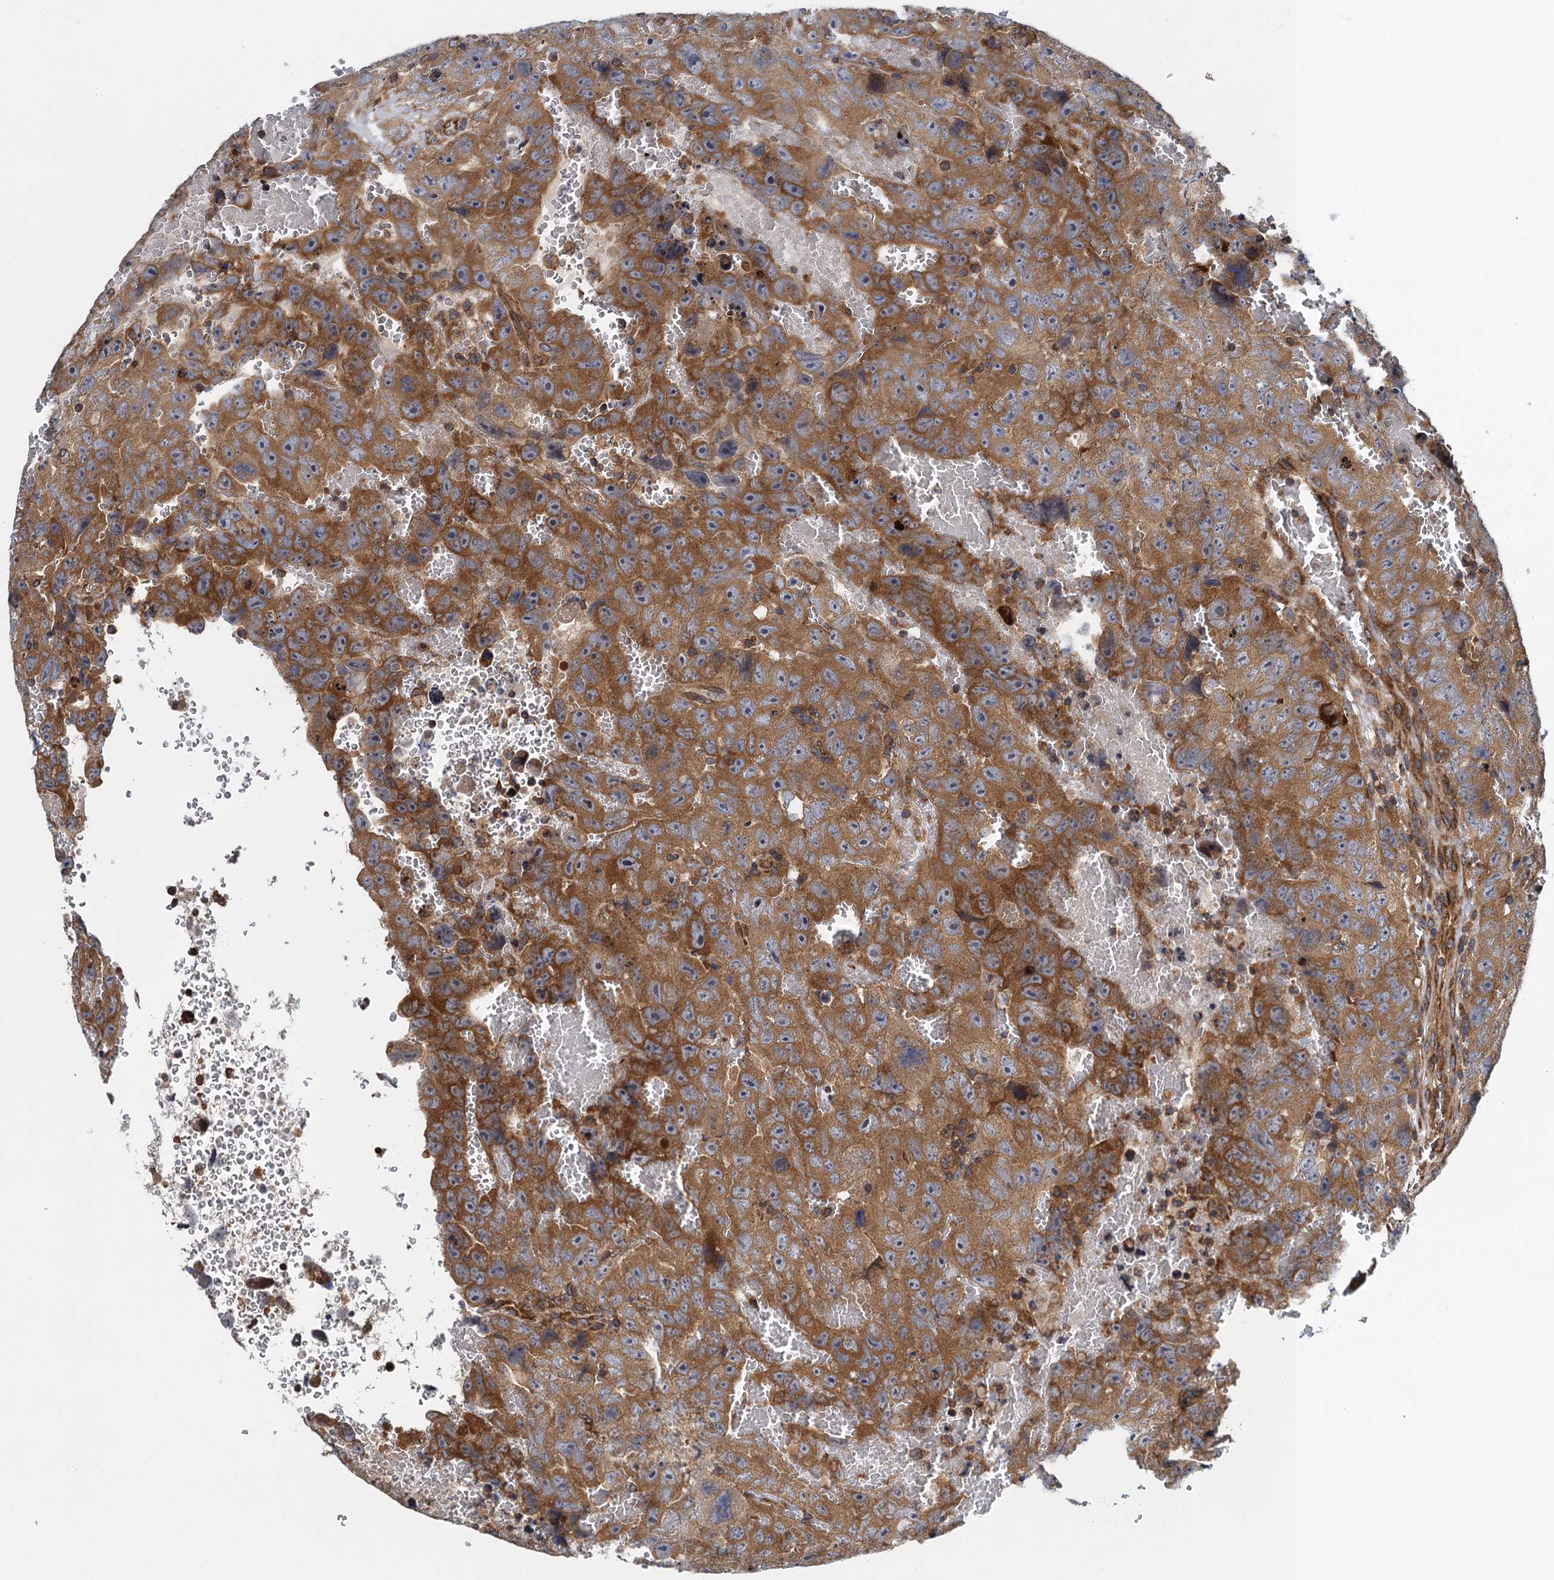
{"staining": {"intensity": "moderate", "quantity": ">75%", "location": "cytoplasmic/membranous"}, "tissue": "testis cancer", "cell_type": "Tumor cells", "image_type": "cancer", "snomed": [{"axis": "morphology", "description": "Carcinoma, Embryonal, NOS"}, {"axis": "topography", "description": "Testis"}], "caption": "Moderate cytoplasmic/membranous protein expression is identified in approximately >75% of tumor cells in embryonal carcinoma (testis).", "gene": "MDM1", "patient": {"sex": "male", "age": 45}}